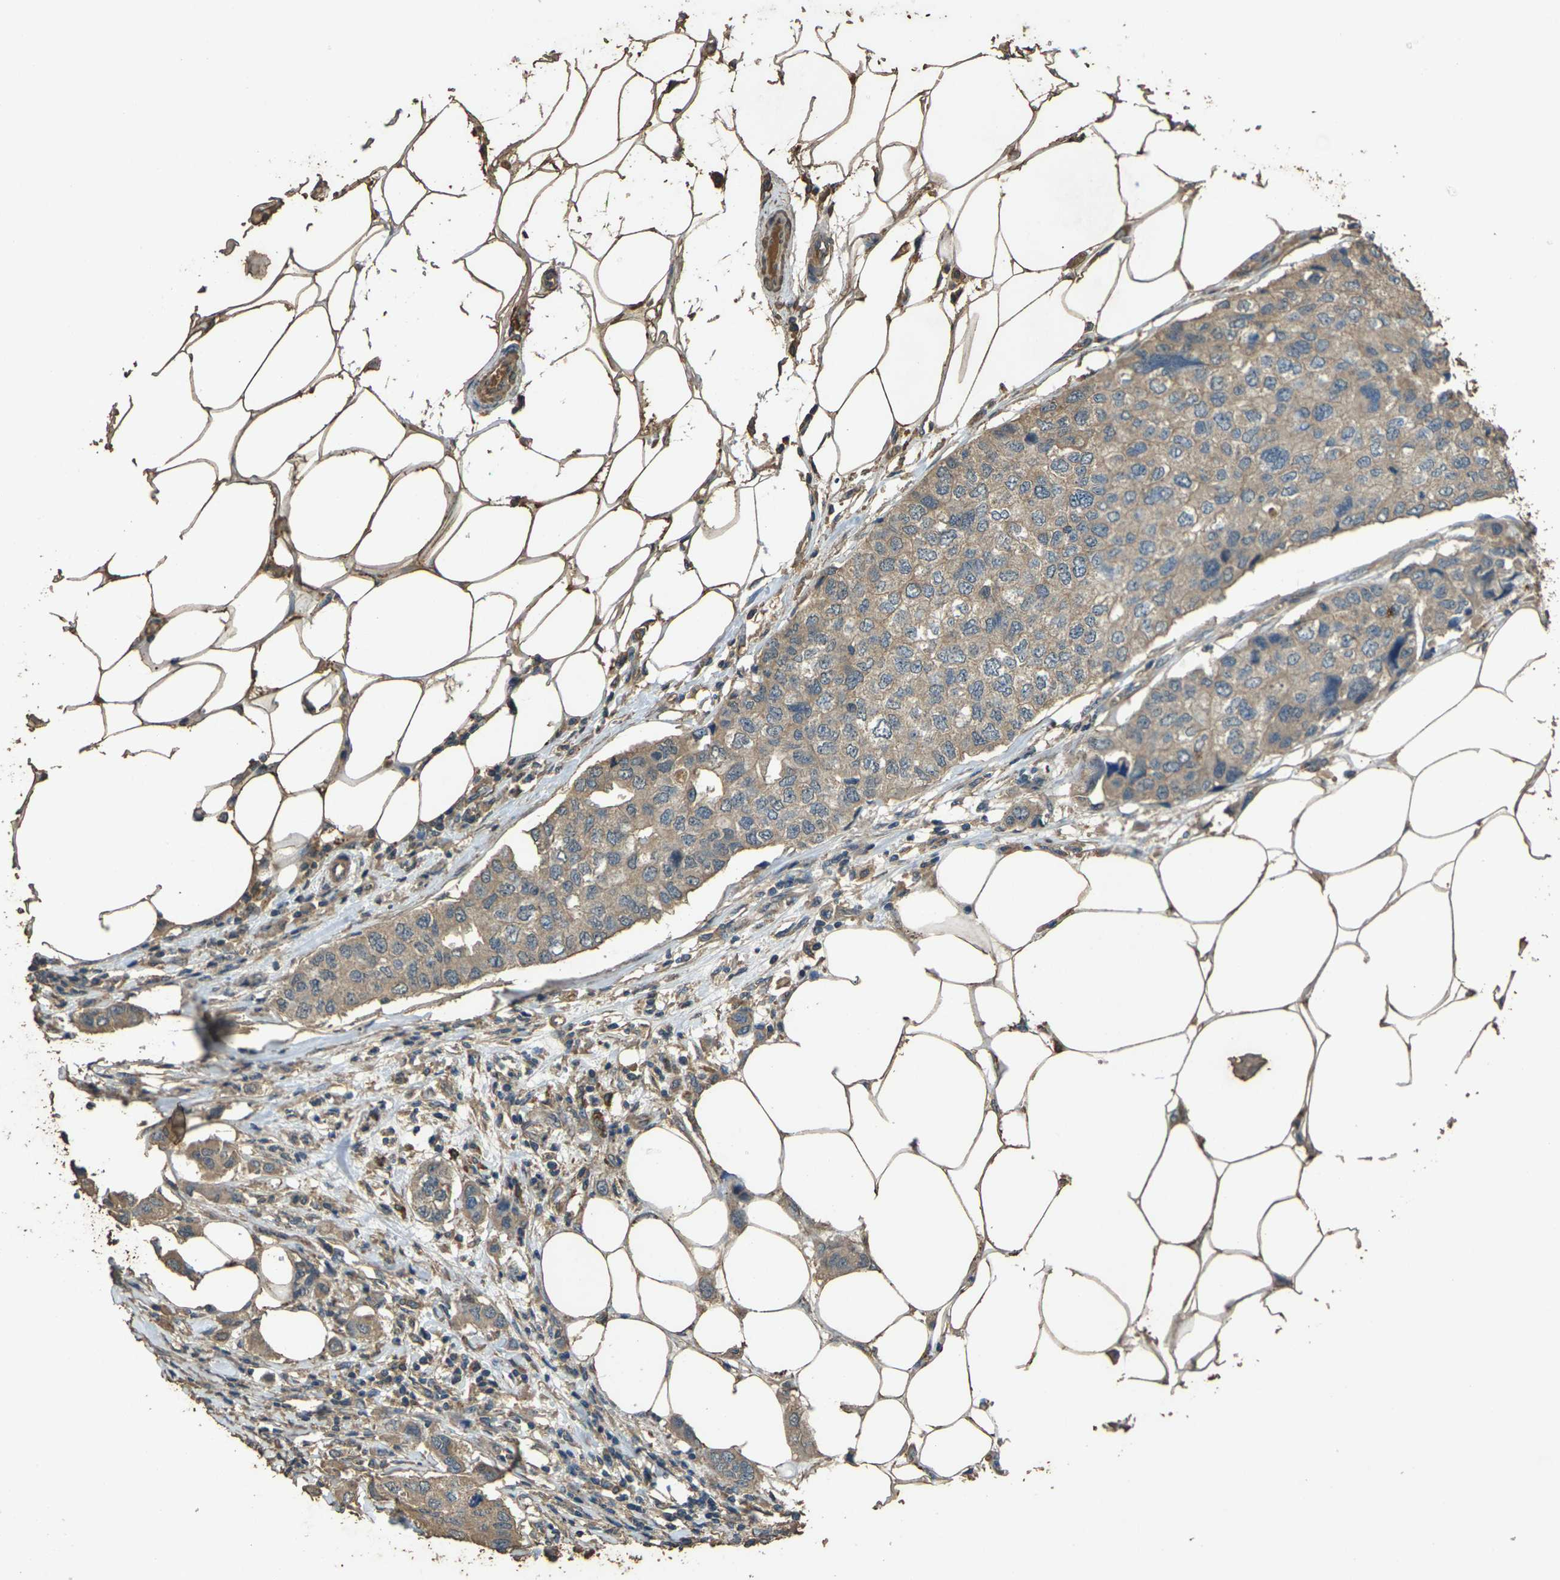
{"staining": {"intensity": "weak", "quantity": ">75%", "location": "cytoplasmic/membranous"}, "tissue": "breast cancer", "cell_type": "Tumor cells", "image_type": "cancer", "snomed": [{"axis": "morphology", "description": "Duct carcinoma"}, {"axis": "topography", "description": "Breast"}], "caption": "Immunohistochemistry (DAB) staining of human breast cancer (intraductal carcinoma) shows weak cytoplasmic/membranous protein staining in approximately >75% of tumor cells.", "gene": "SIGLEC14", "patient": {"sex": "female", "age": 50}}